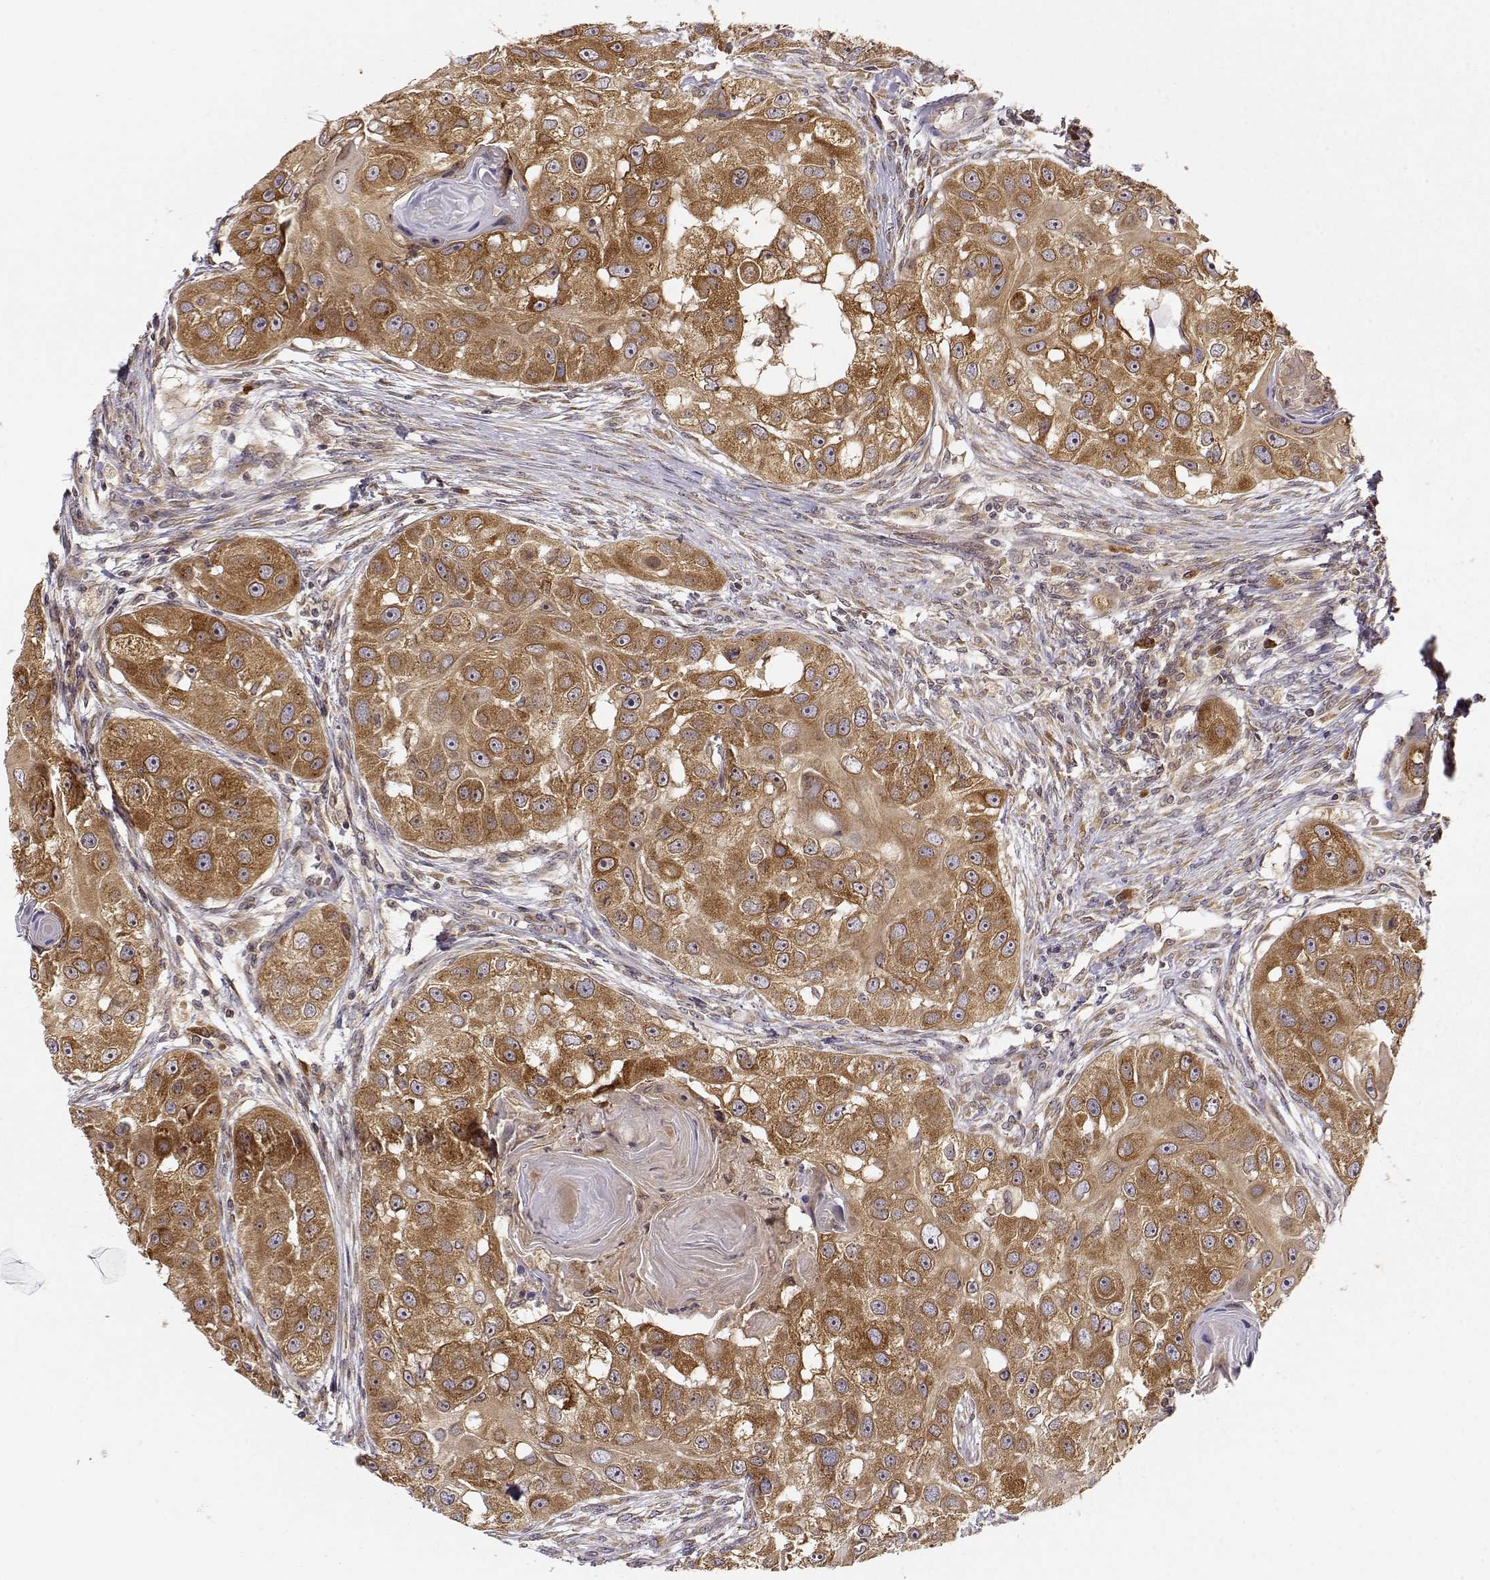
{"staining": {"intensity": "moderate", "quantity": ">75%", "location": "cytoplasmic/membranous"}, "tissue": "head and neck cancer", "cell_type": "Tumor cells", "image_type": "cancer", "snomed": [{"axis": "morphology", "description": "Squamous cell carcinoma, NOS"}, {"axis": "topography", "description": "Head-Neck"}], "caption": "Immunohistochemistry (IHC) micrograph of human squamous cell carcinoma (head and neck) stained for a protein (brown), which reveals medium levels of moderate cytoplasmic/membranous positivity in approximately >75% of tumor cells.", "gene": "ERGIC2", "patient": {"sex": "male", "age": 51}}